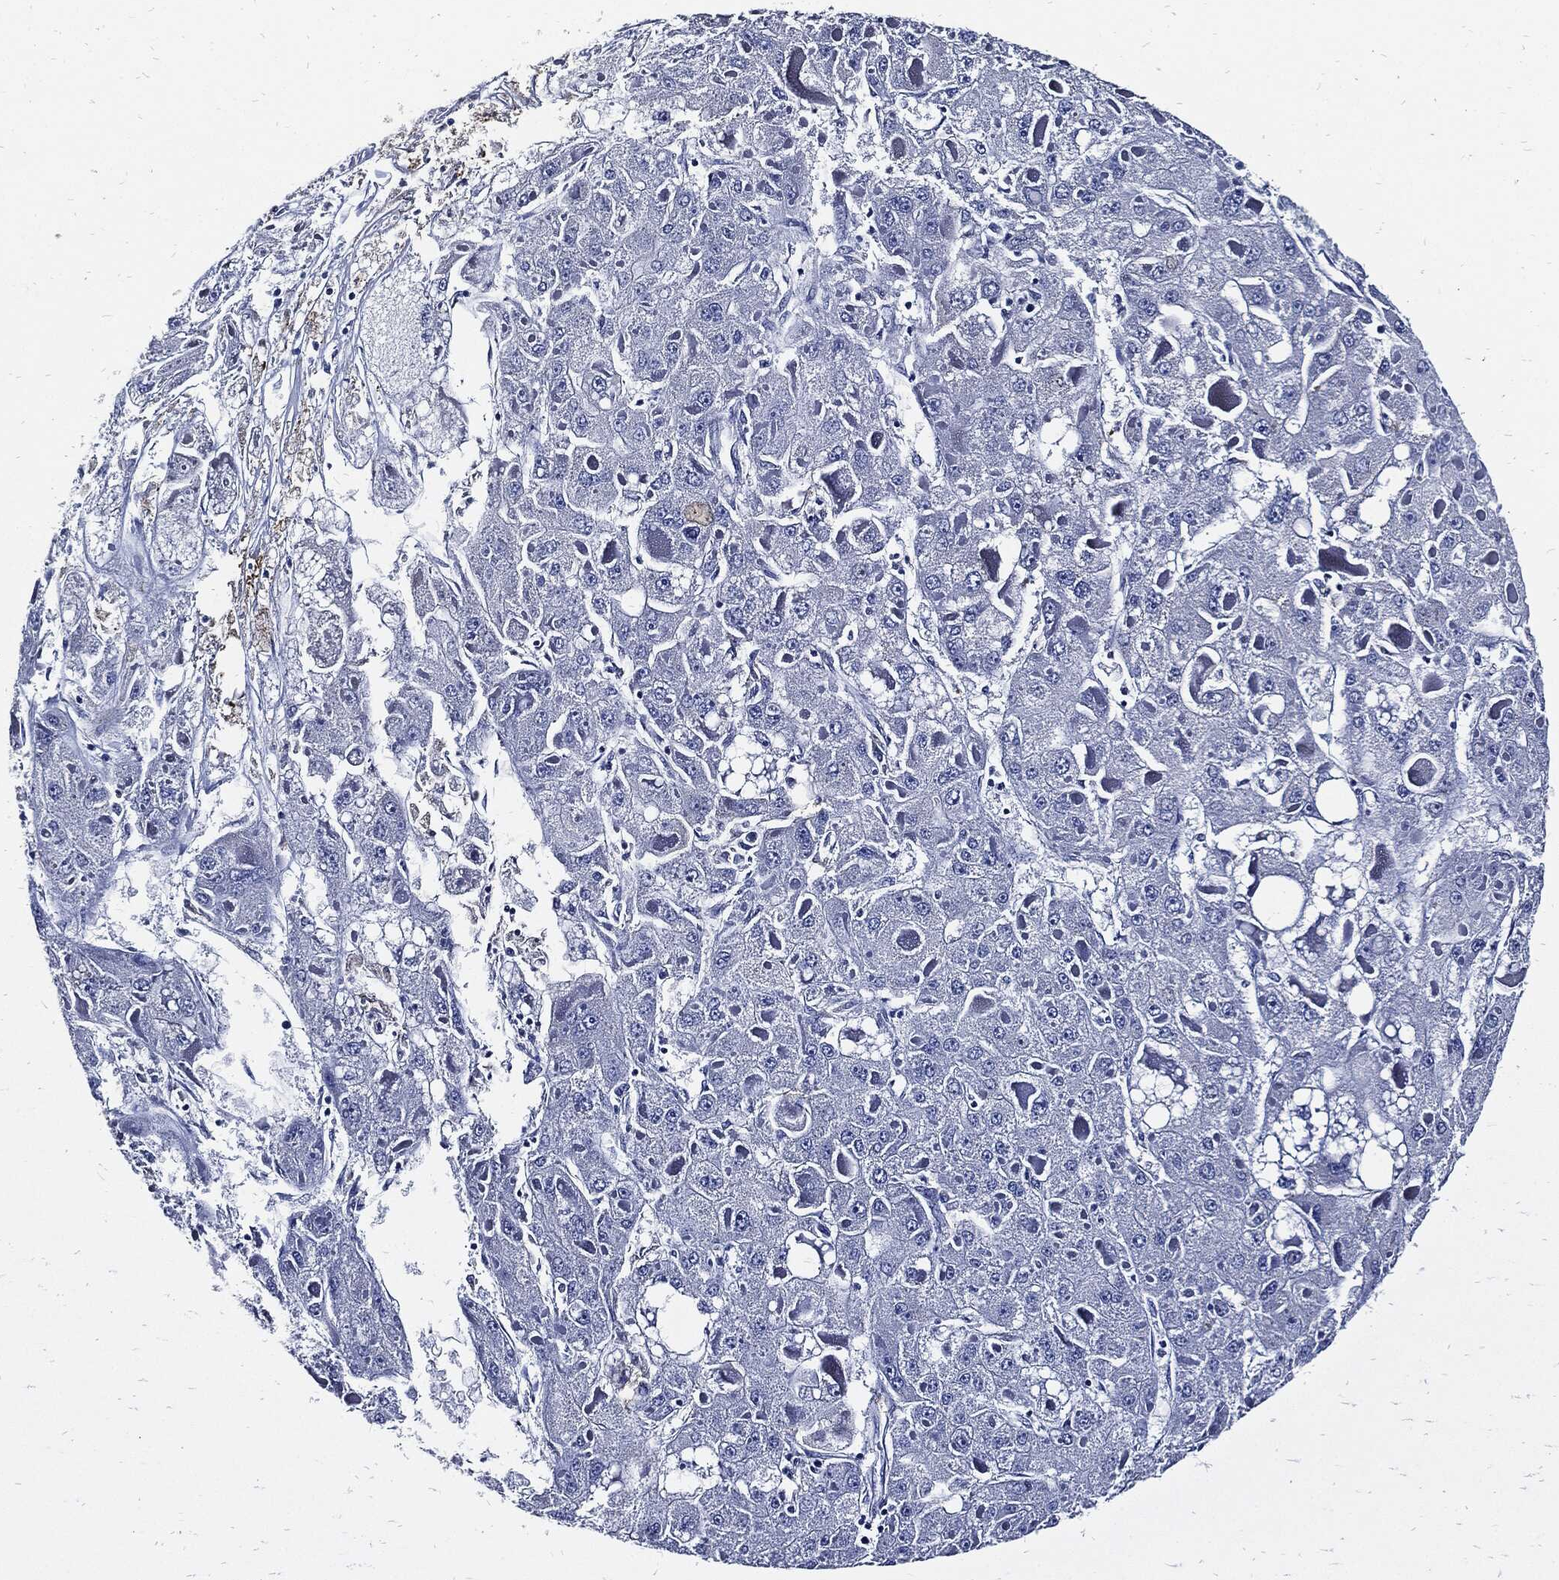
{"staining": {"intensity": "negative", "quantity": "none", "location": "none"}, "tissue": "liver cancer", "cell_type": "Tumor cells", "image_type": "cancer", "snomed": [{"axis": "morphology", "description": "Carcinoma, Hepatocellular, NOS"}, {"axis": "topography", "description": "Liver"}], "caption": "An IHC histopathology image of liver cancer (hepatocellular carcinoma) is shown. There is no staining in tumor cells of liver cancer (hepatocellular carcinoma).", "gene": "FABP4", "patient": {"sex": "female", "age": 73}}